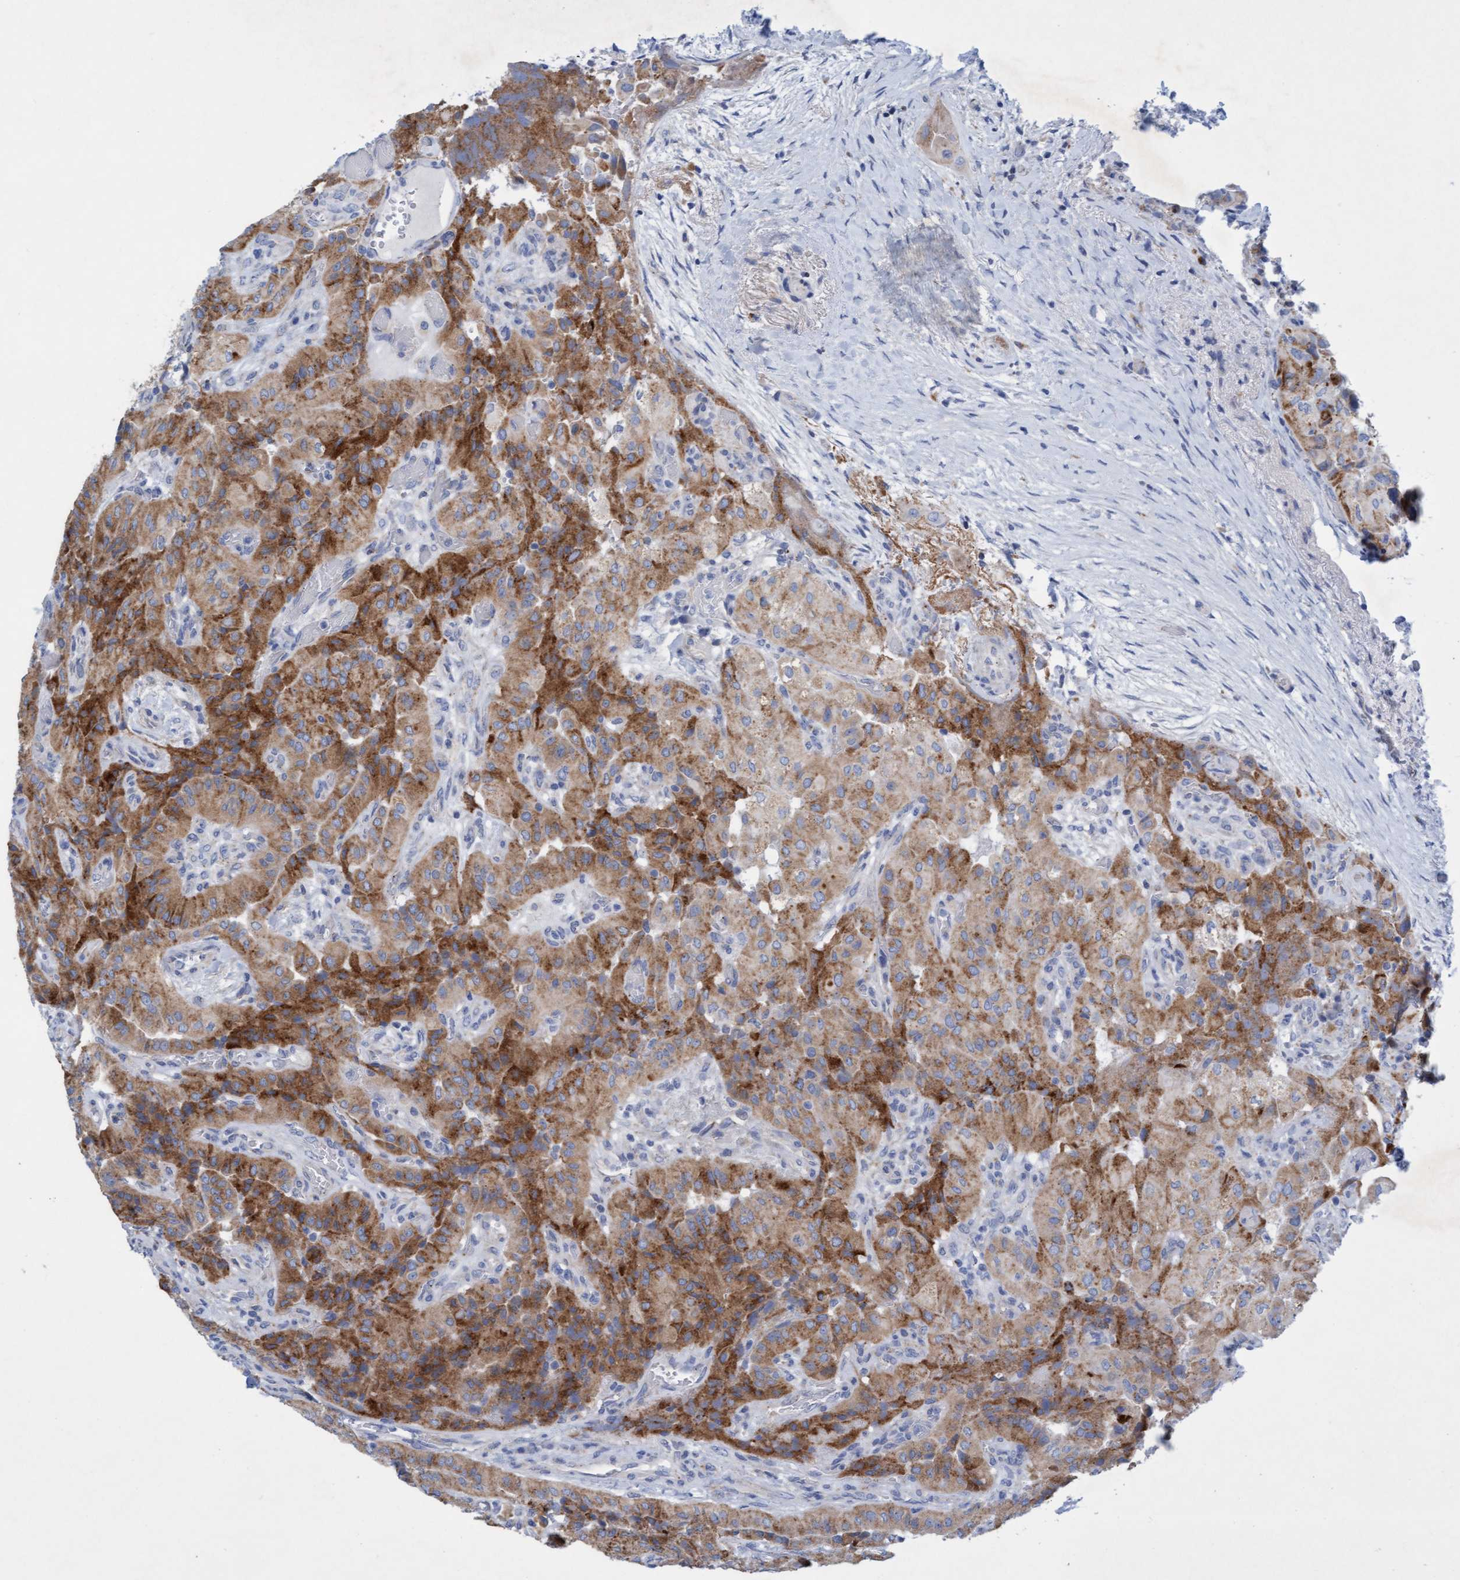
{"staining": {"intensity": "moderate", "quantity": ">75%", "location": "cytoplasmic/membranous"}, "tissue": "thyroid cancer", "cell_type": "Tumor cells", "image_type": "cancer", "snomed": [{"axis": "morphology", "description": "Papillary adenocarcinoma, NOS"}, {"axis": "topography", "description": "Thyroid gland"}], "caption": "Immunohistochemistry (IHC) photomicrograph of human thyroid papillary adenocarcinoma stained for a protein (brown), which shows medium levels of moderate cytoplasmic/membranous expression in about >75% of tumor cells.", "gene": "SGSH", "patient": {"sex": "female", "age": 59}}